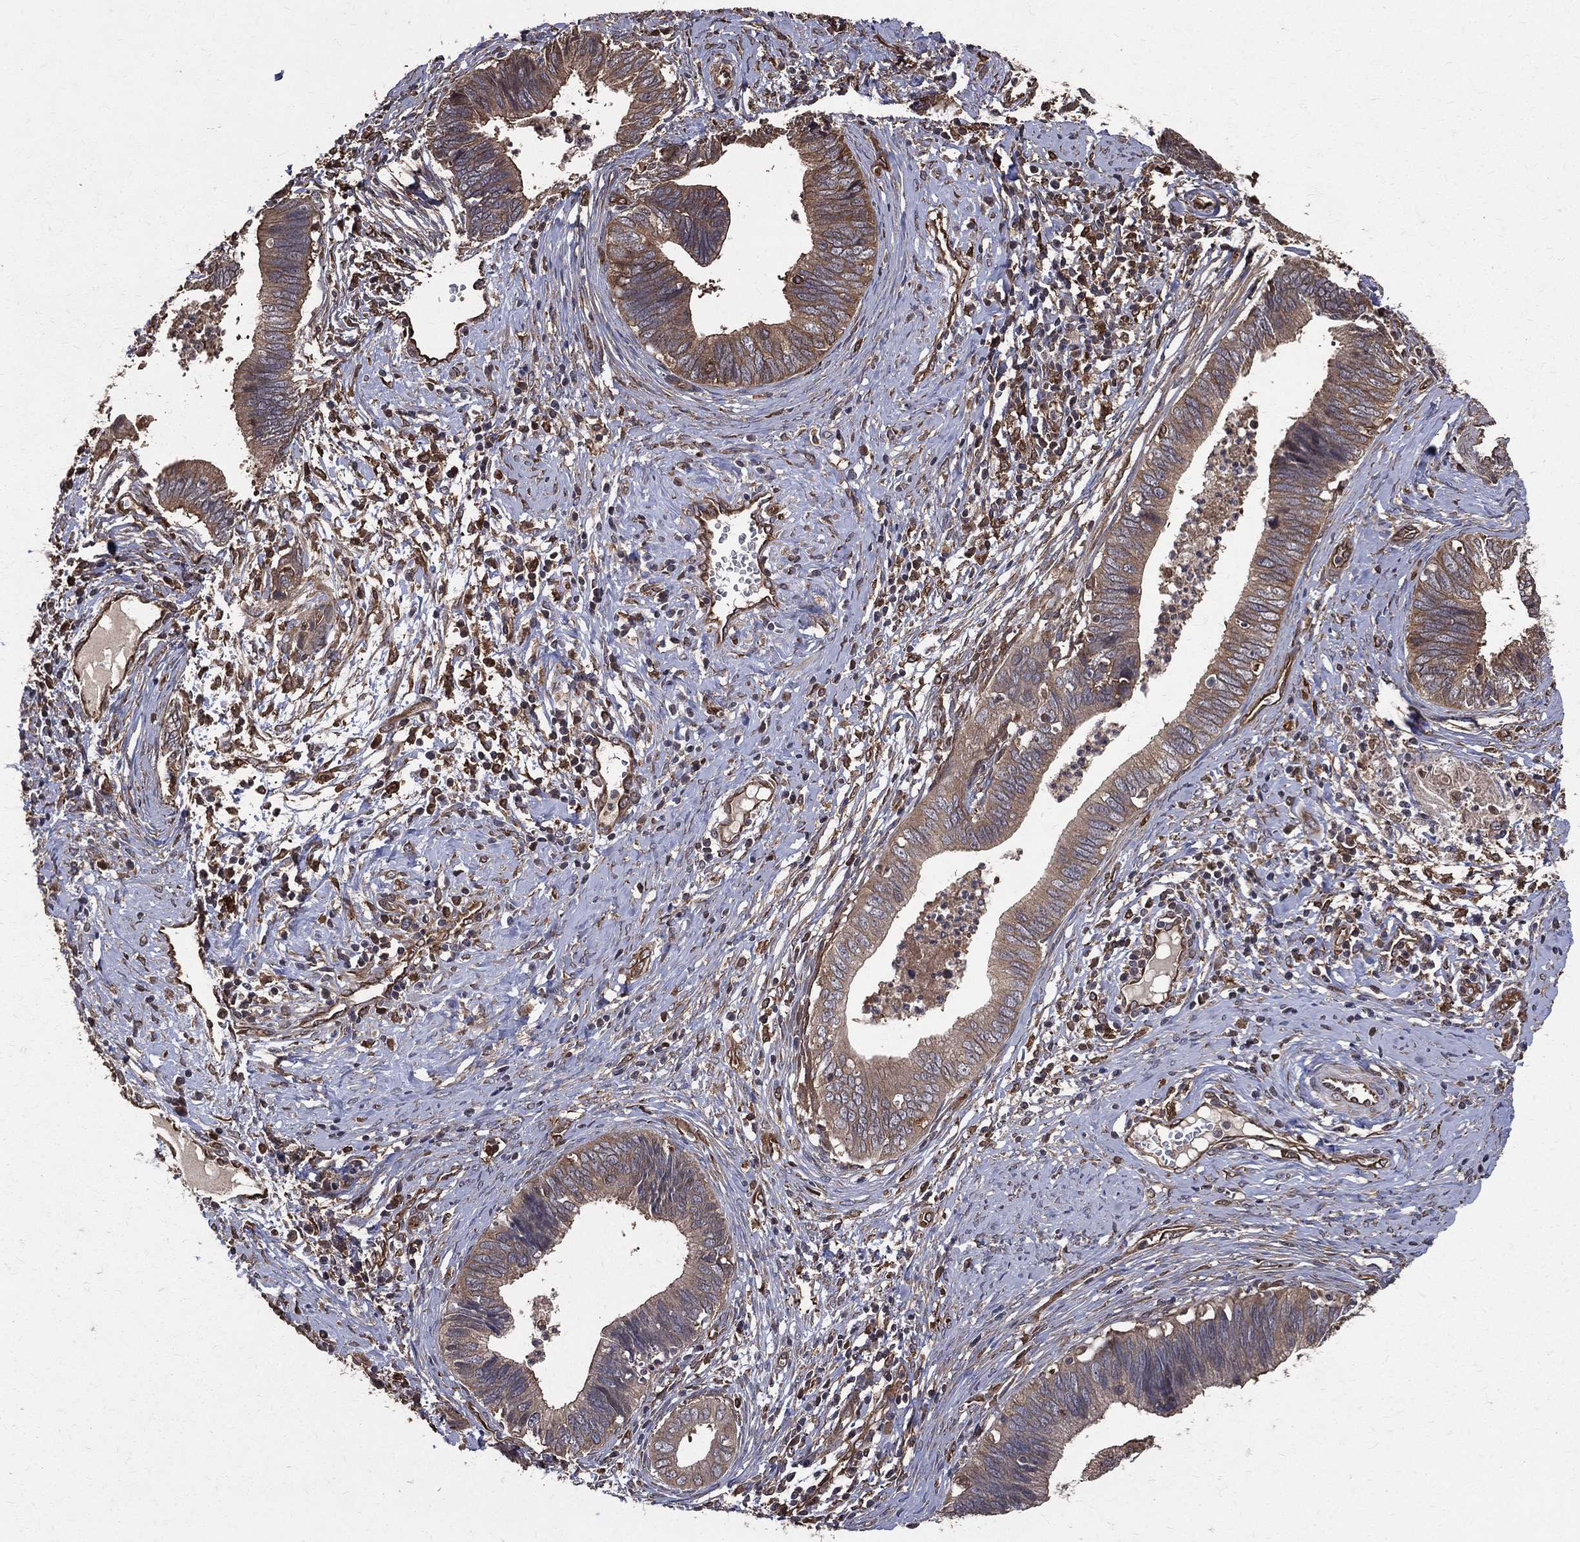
{"staining": {"intensity": "moderate", "quantity": "<25%", "location": "cytoplasmic/membranous"}, "tissue": "cervical cancer", "cell_type": "Tumor cells", "image_type": "cancer", "snomed": [{"axis": "morphology", "description": "Adenocarcinoma, NOS"}, {"axis": "topography", "description": "Cervix"}], "caption": "Immunohistochemistry (IHC) histopathology image of neoplastic tissue: cervical cancer (adenocarcinoma) stained using immunohistochemistry exhibits low levels of moderate protein expression localized specifically in the cytoplasmic/membranous of tumor cells, appearing as a cytoplasmic/membranous brown color.", "gene": "DPYSL2", "patient": {"sex": "female", "age": 42}}